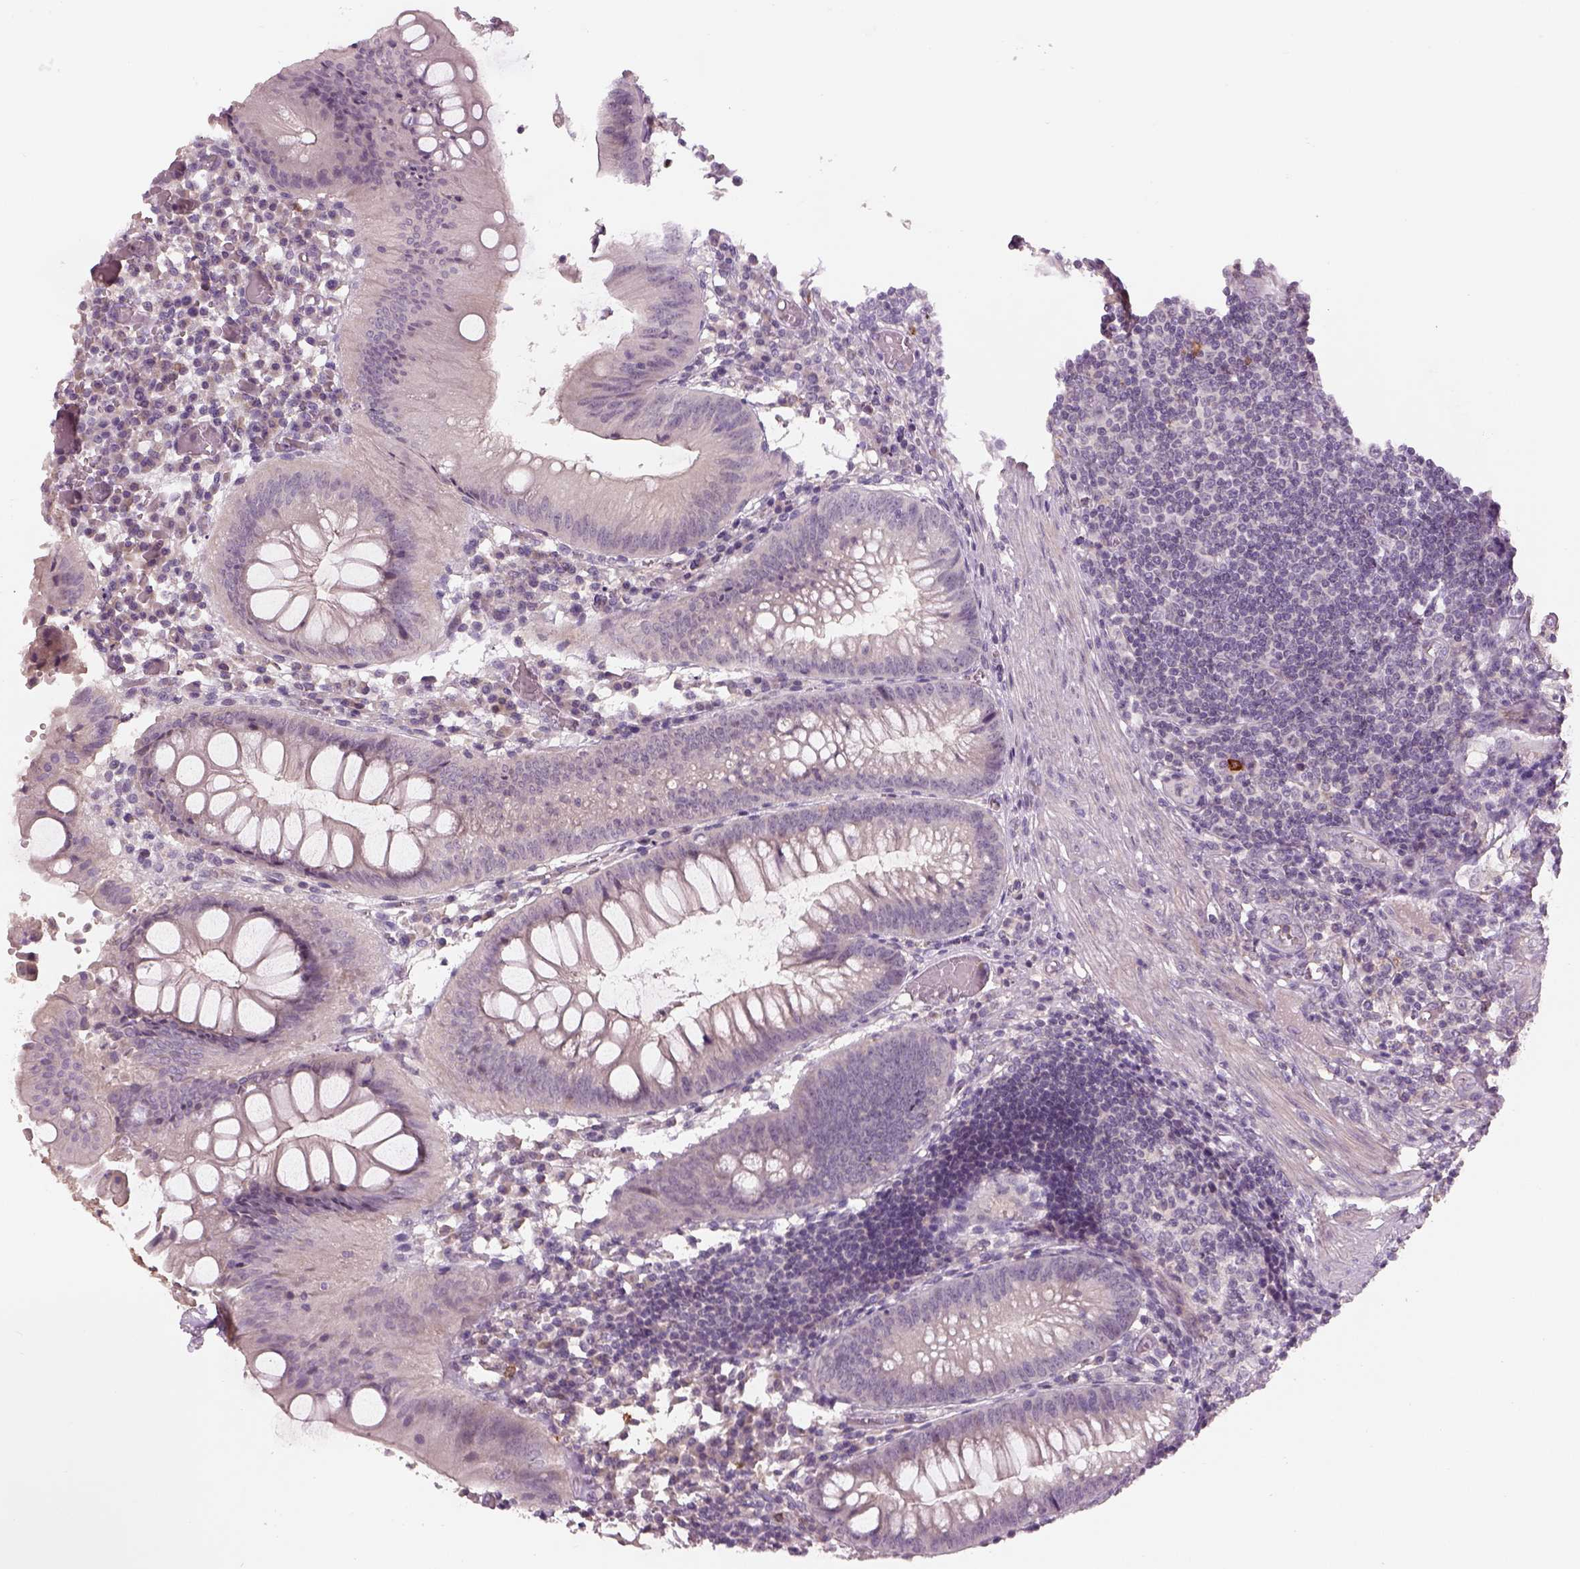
{"staining": {"intensity": "negative", "quantity": "none", "location": "none"}, "tissue": "appendix", "cell_type": "Glandular cells", "image_type": "normal", "snomed": [{"axis": "morphology", "description": "Normal tissue, NOS"}, {"axis": "morphology", "description": "Inflammation, NOS"}, {"axis": "topography", "description": "Appendix"}], "caption": "The image exhibits no significant expression in glandular cells of appendix.", "gene": "GDNF", "patient": {"sex": "male", "age": 16}}